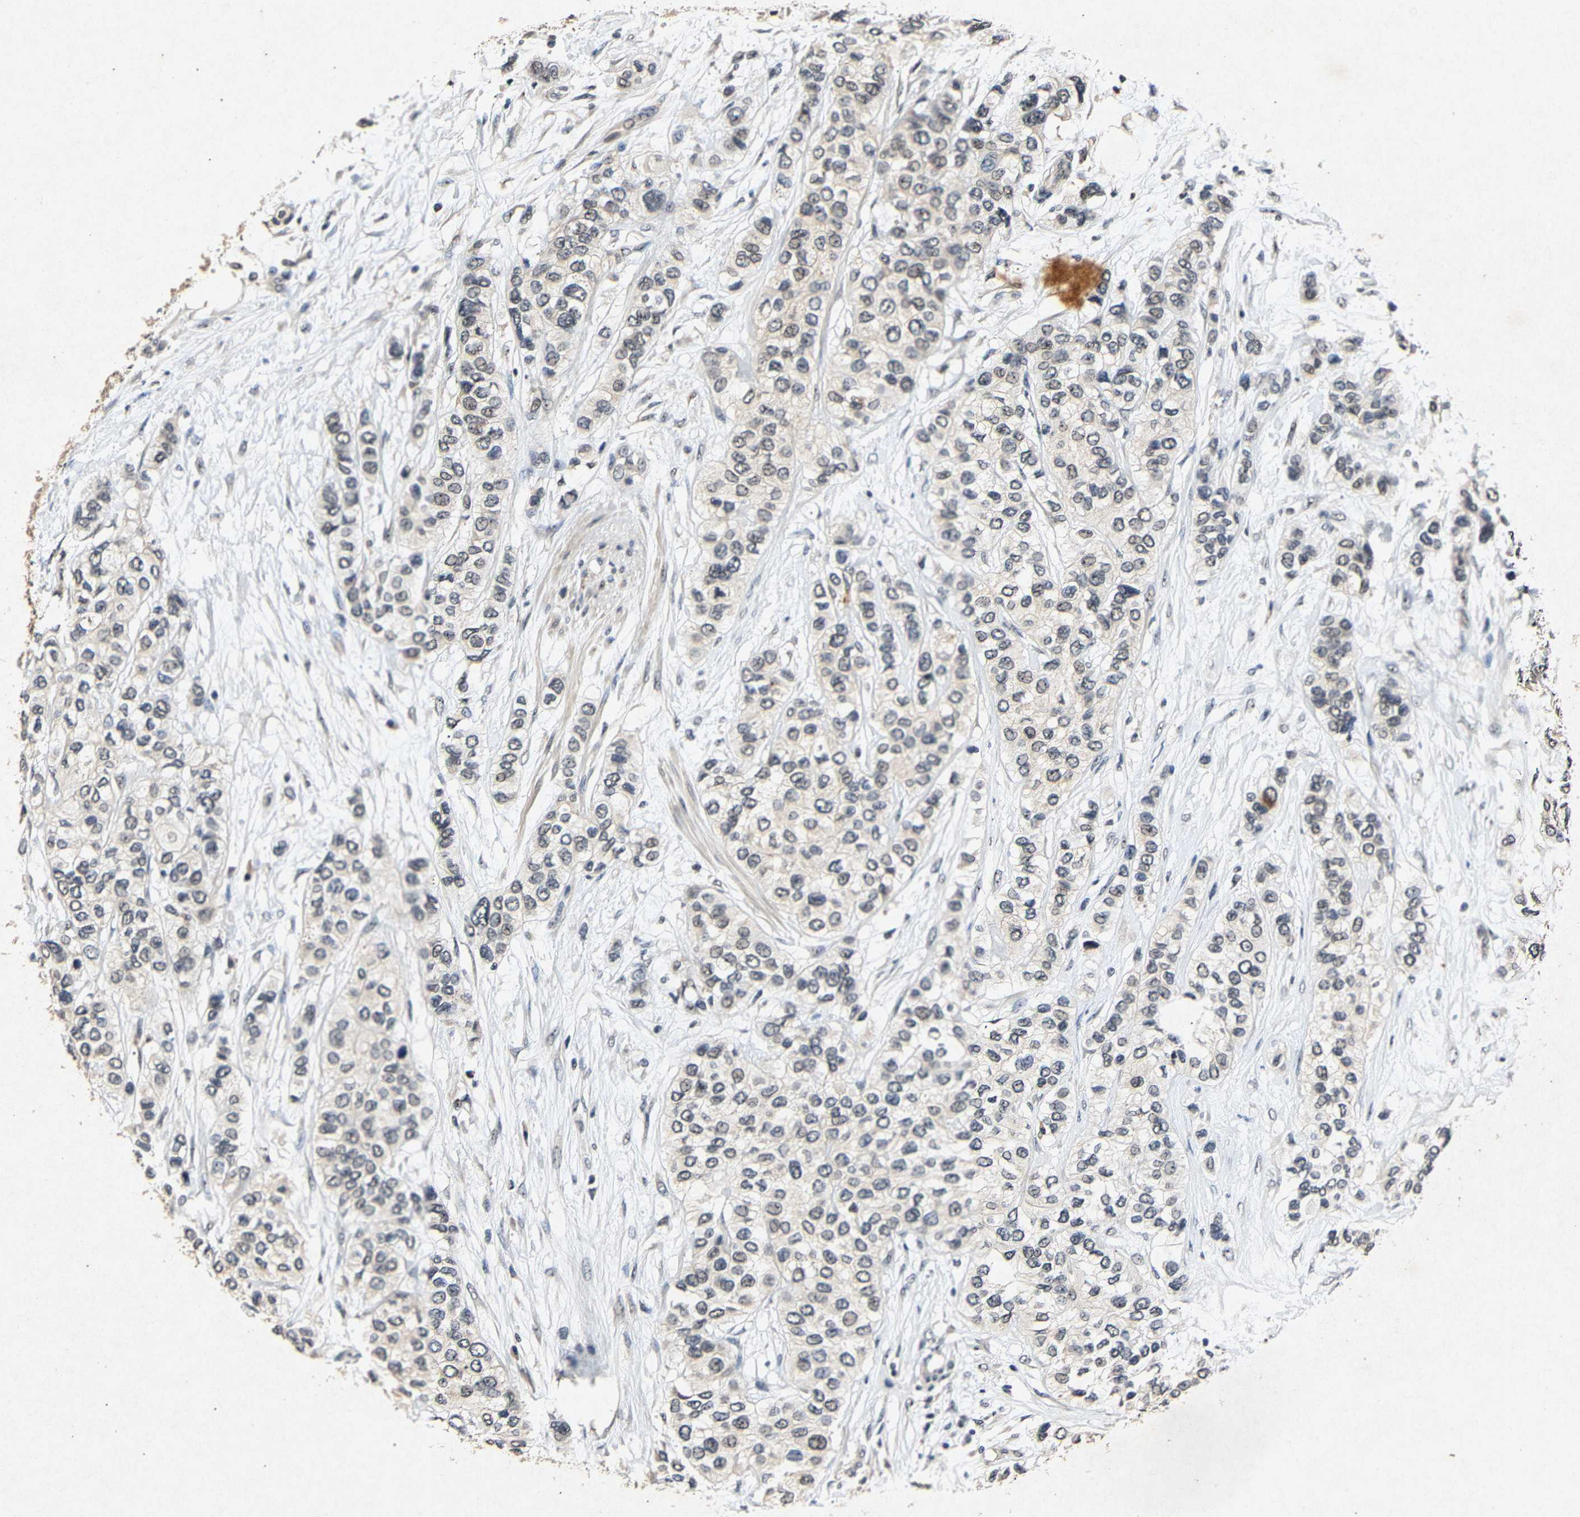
{"staining": {"intensity": "weak", "quantity": "25%-75%", "location": "nuclear"}, "tissue": "urothelial cancer", "cell_type": "Tumor cells", "image_type": "cancer", "snomed": [{"axis": "morphology", "description": "Urothelial carcinoma, High grade"}, {"axis": "topography", "description": "Urinary bladder"}], "caption": "High-grade urothelial carcinoma tissue shows weak nuclear expression in about 25%-75% of tumor cells", "gene": "PARN", "patient": {"sex": "female", "age": 56}}